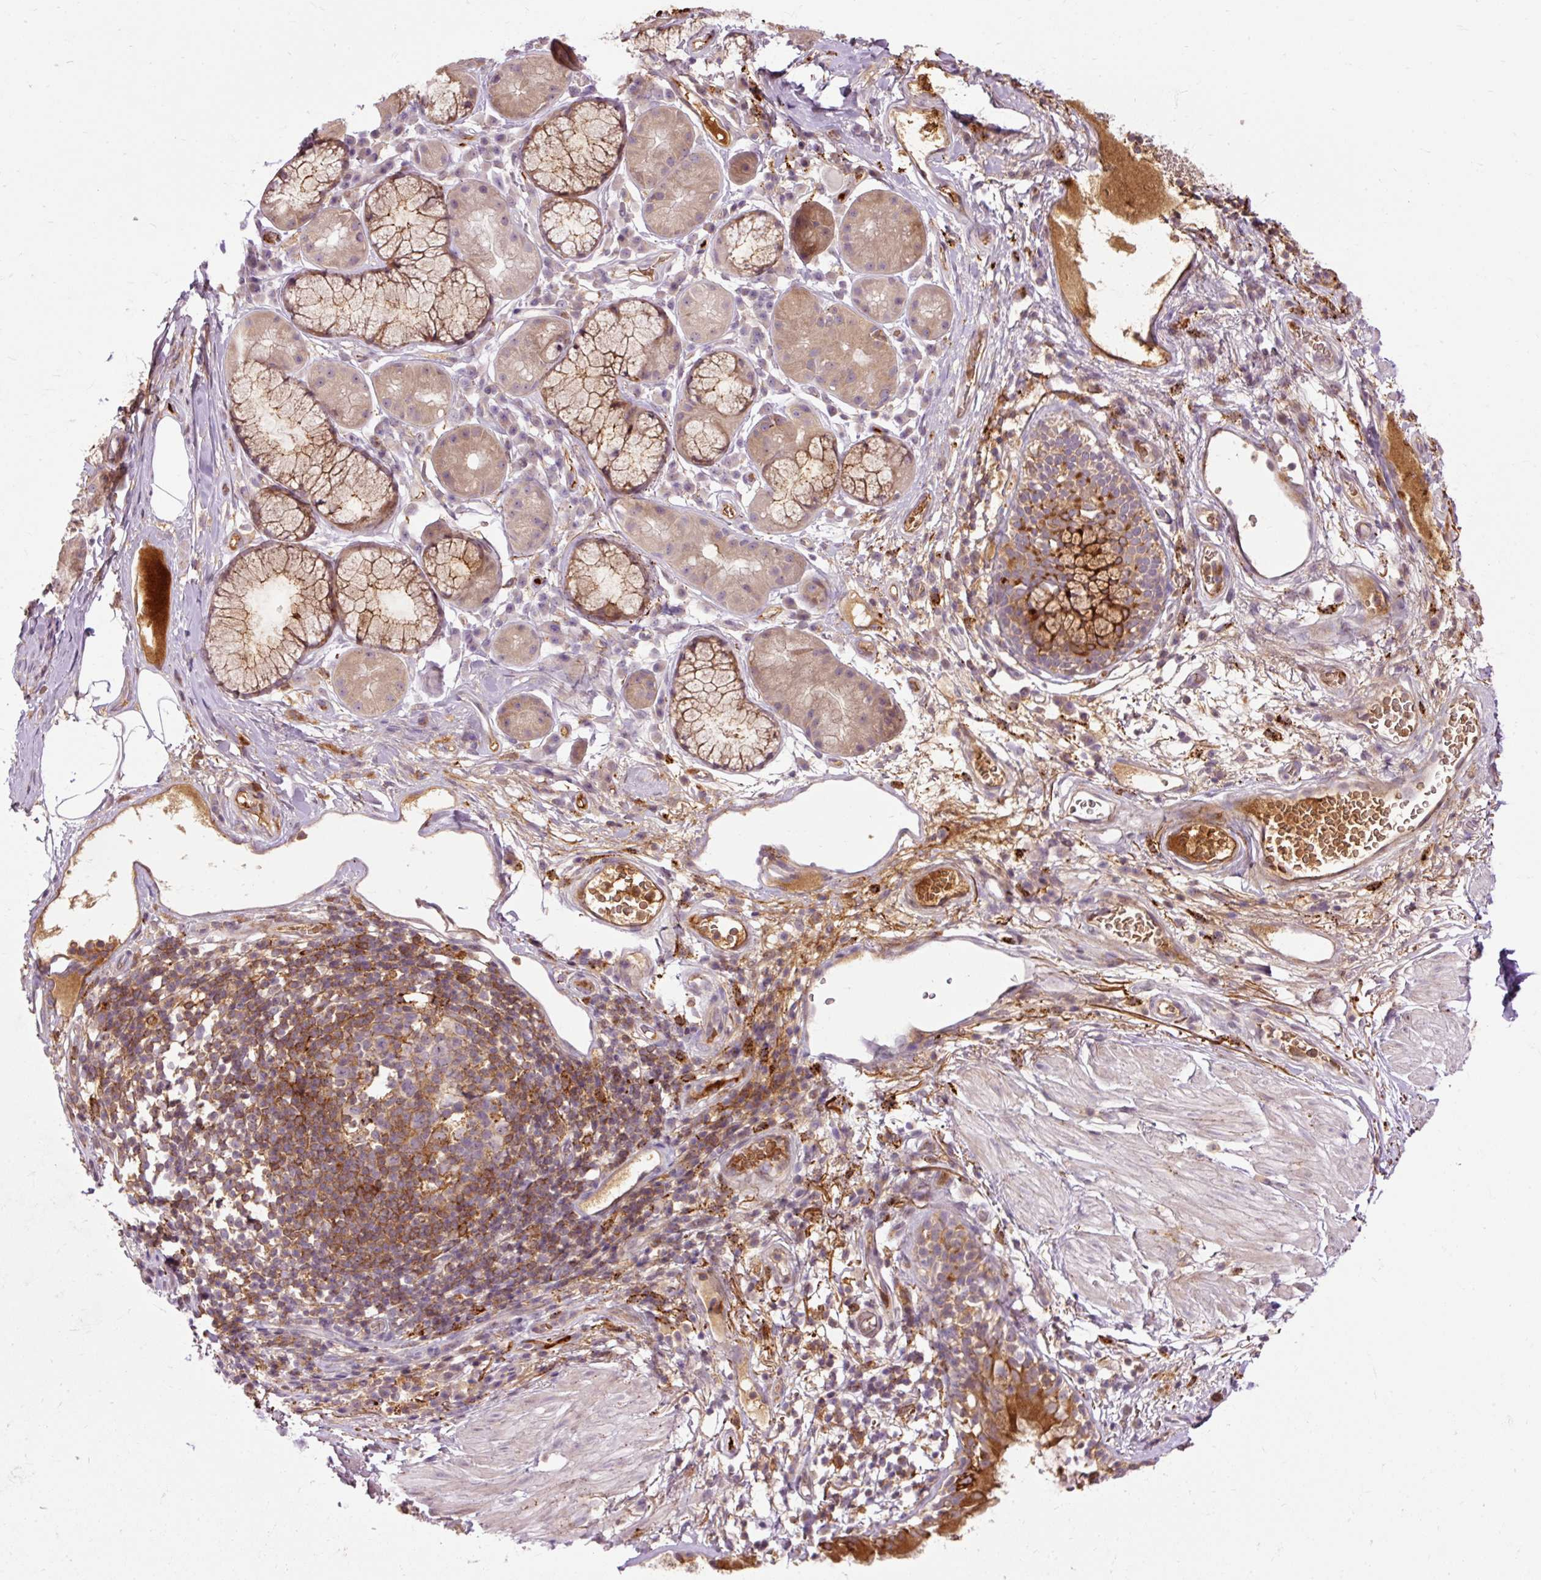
{"staining": {"intensity": "negative", "quantity": "none", "location": "none"}, "tissue": "adipose tissue", "cell_type": "Adipocytes", "image_type": "normal", "snomed": [{"axis": "morphology", "description": "Normal tissue, NOS"}, {"axis": "topography", "description": "Cartilage tissue"}, {"axis": "topography", "description": "Bronchus"}], "caption": "Histopathology image shows no significant protein positivity in adipocytes of normal adipose tissue. (Brightfield microscopy of DAB (3,3'-diaminobenzidine) immunohistochemistry (IHC) at high magnification).", "gene": "CEBPZ", "patient": {"sex": "male", "age": 58}}